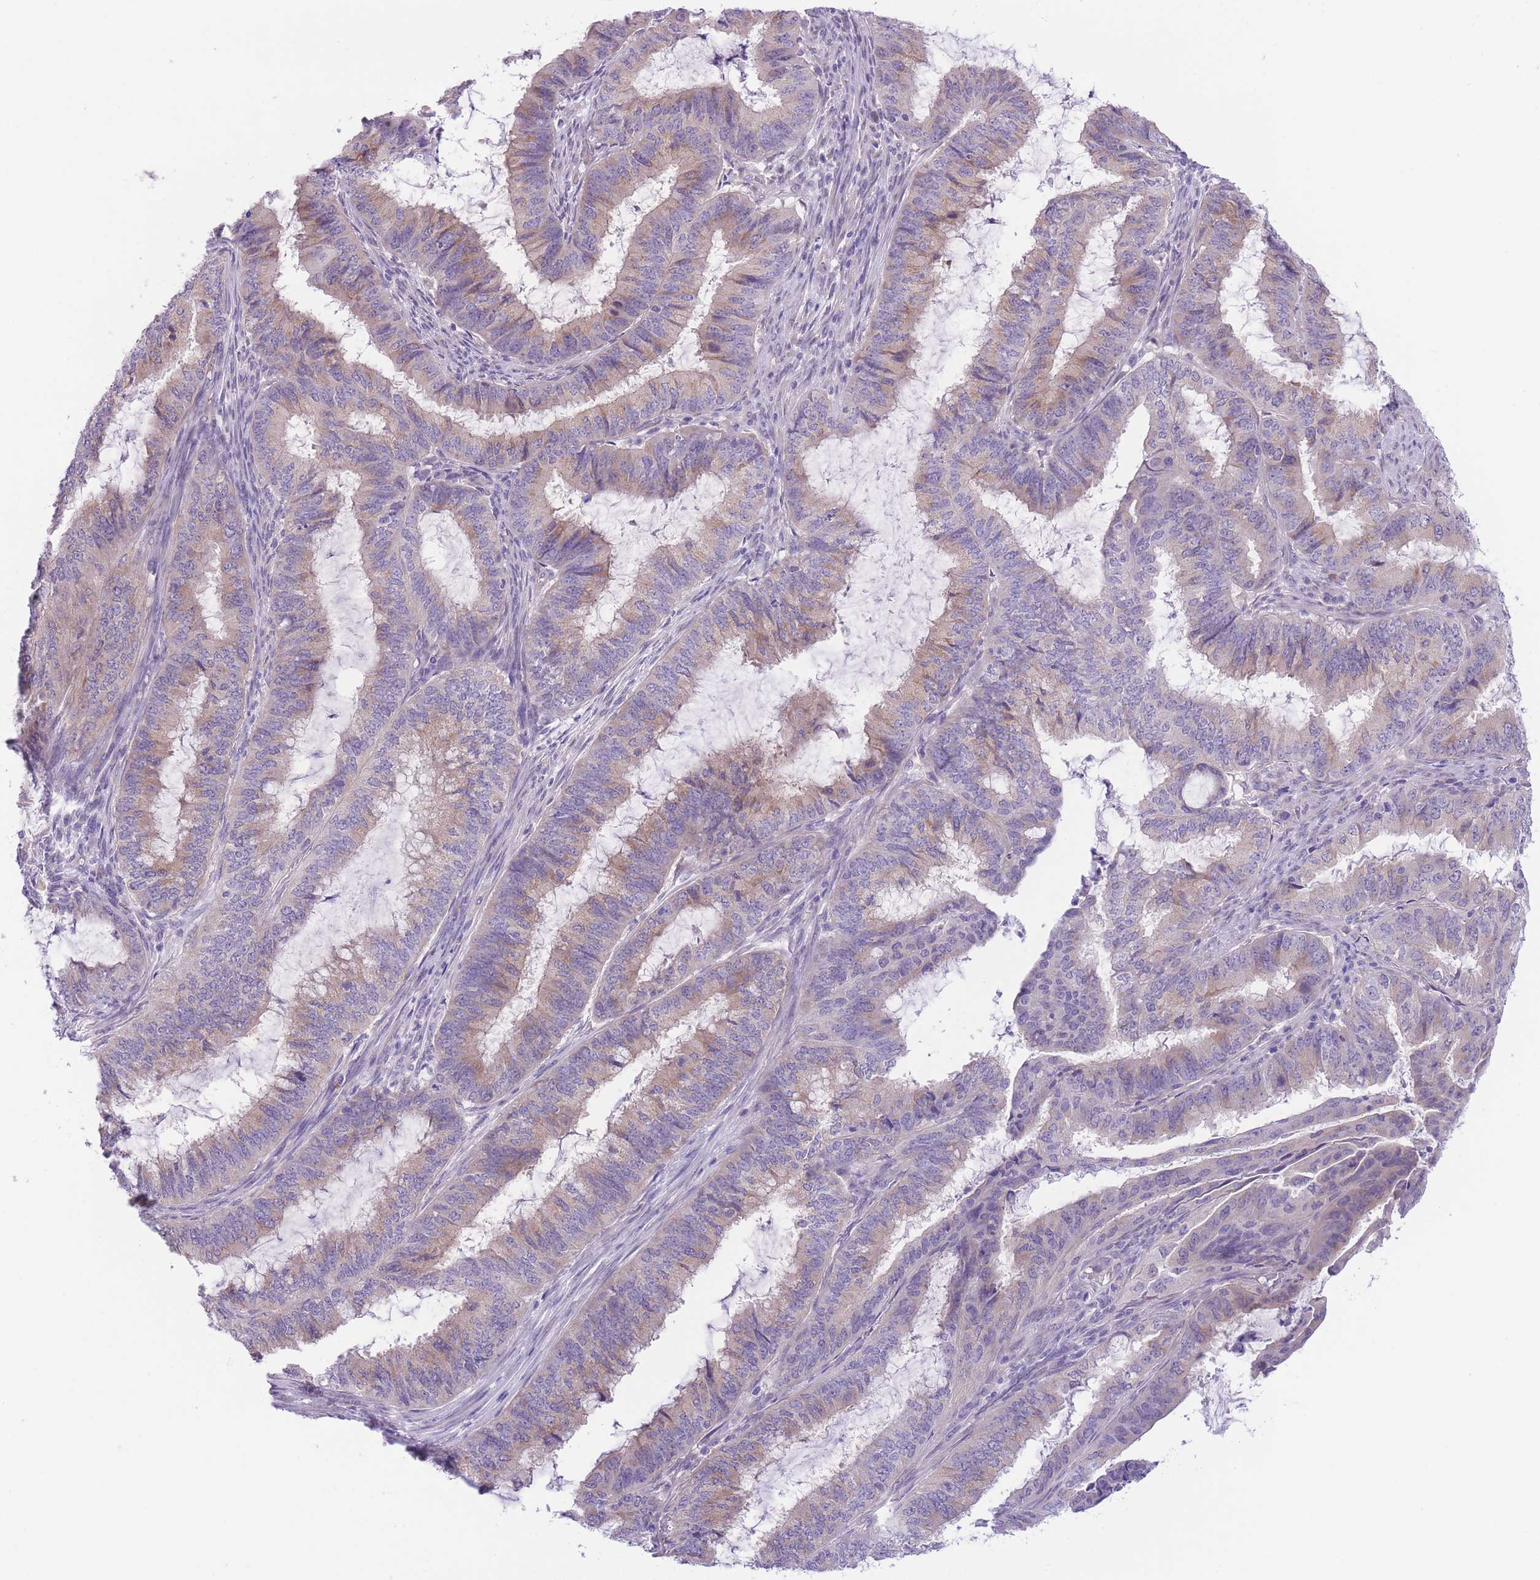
{"staining": {"intensity": "weak", "quantity": "25%-75%", "location": "cytoplasmic/membranous"}, "tissue": "endometrial cancer", "cell_type": "Tumor cells", "image_type": "cancer", "snomed": [{"axis": "morphology", "description": "Adenocarcinoma, NOS"}, {"axis": "topography", "description": "Endometrium"}], "caption": "An image of endometrial adenocarcinoma stained for a protein shows weak cytoplasmic/membranous brown staining in tumor cells. (IHC, brightfield microscopy, high magnification).", "gene": "WWOX", "patient": {"sex": "female", "age": 51}}